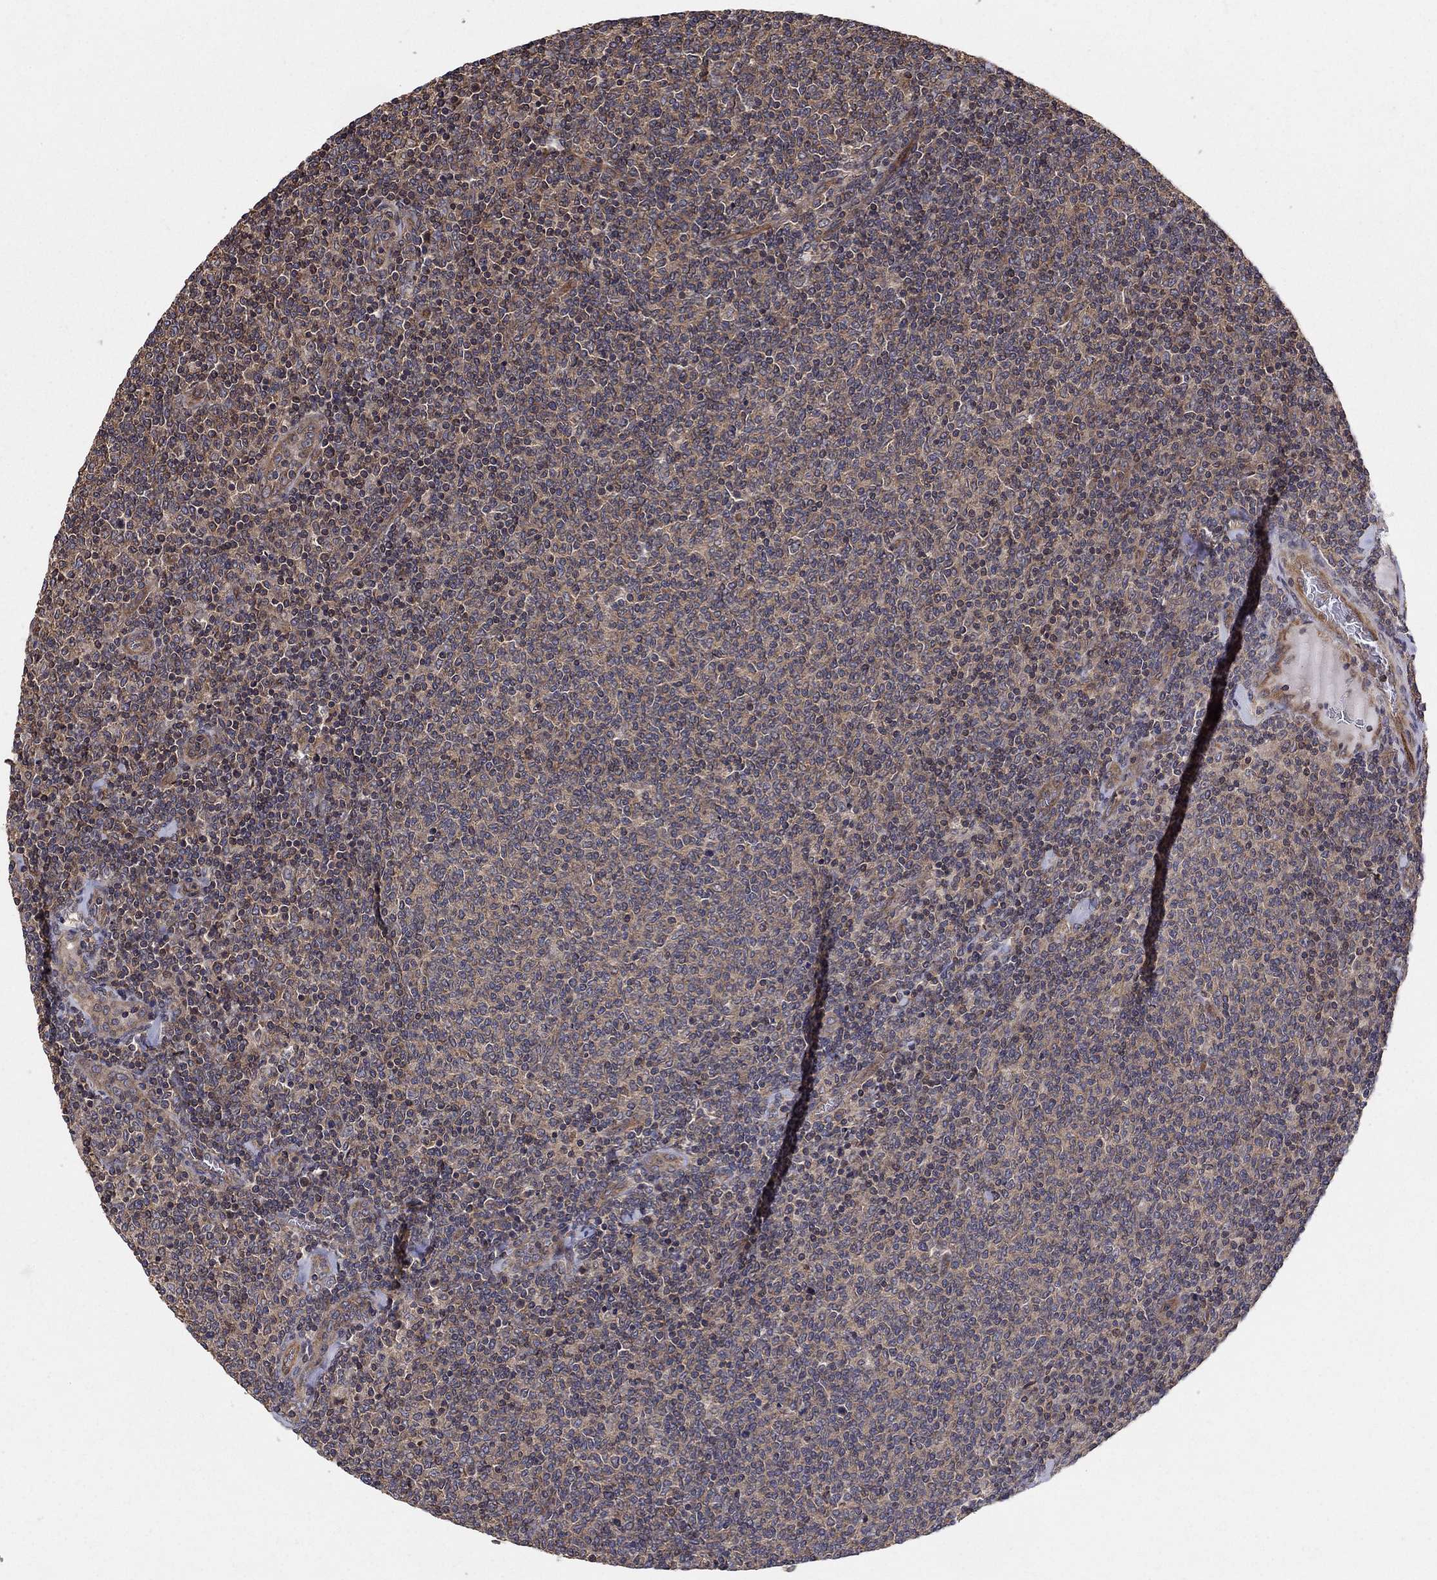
{"staining": {"intensity": "weak", "quantity": ">75%", "location": "cytoplasmic/membranous"}, "tissue": "lymphoma", "cell_type": "Tumor cells", "image_type": "cancer", "snomed": [{"axis": "morphology", "description": "Malignant lymphoma, non-Hodgkin's type, Low grade"}, {"axis": "topography", "description": "Lymph node"}], "caption": "Low-grade malignant lymphoma, non-Hodgkin's type stained for a protein (brown) demonstrates weak cytoplasmic/membranous positive positivity in about >75% of tumor cells.", "gene": "BMERB1", "patient": {"sex": "male", "age": 52}}